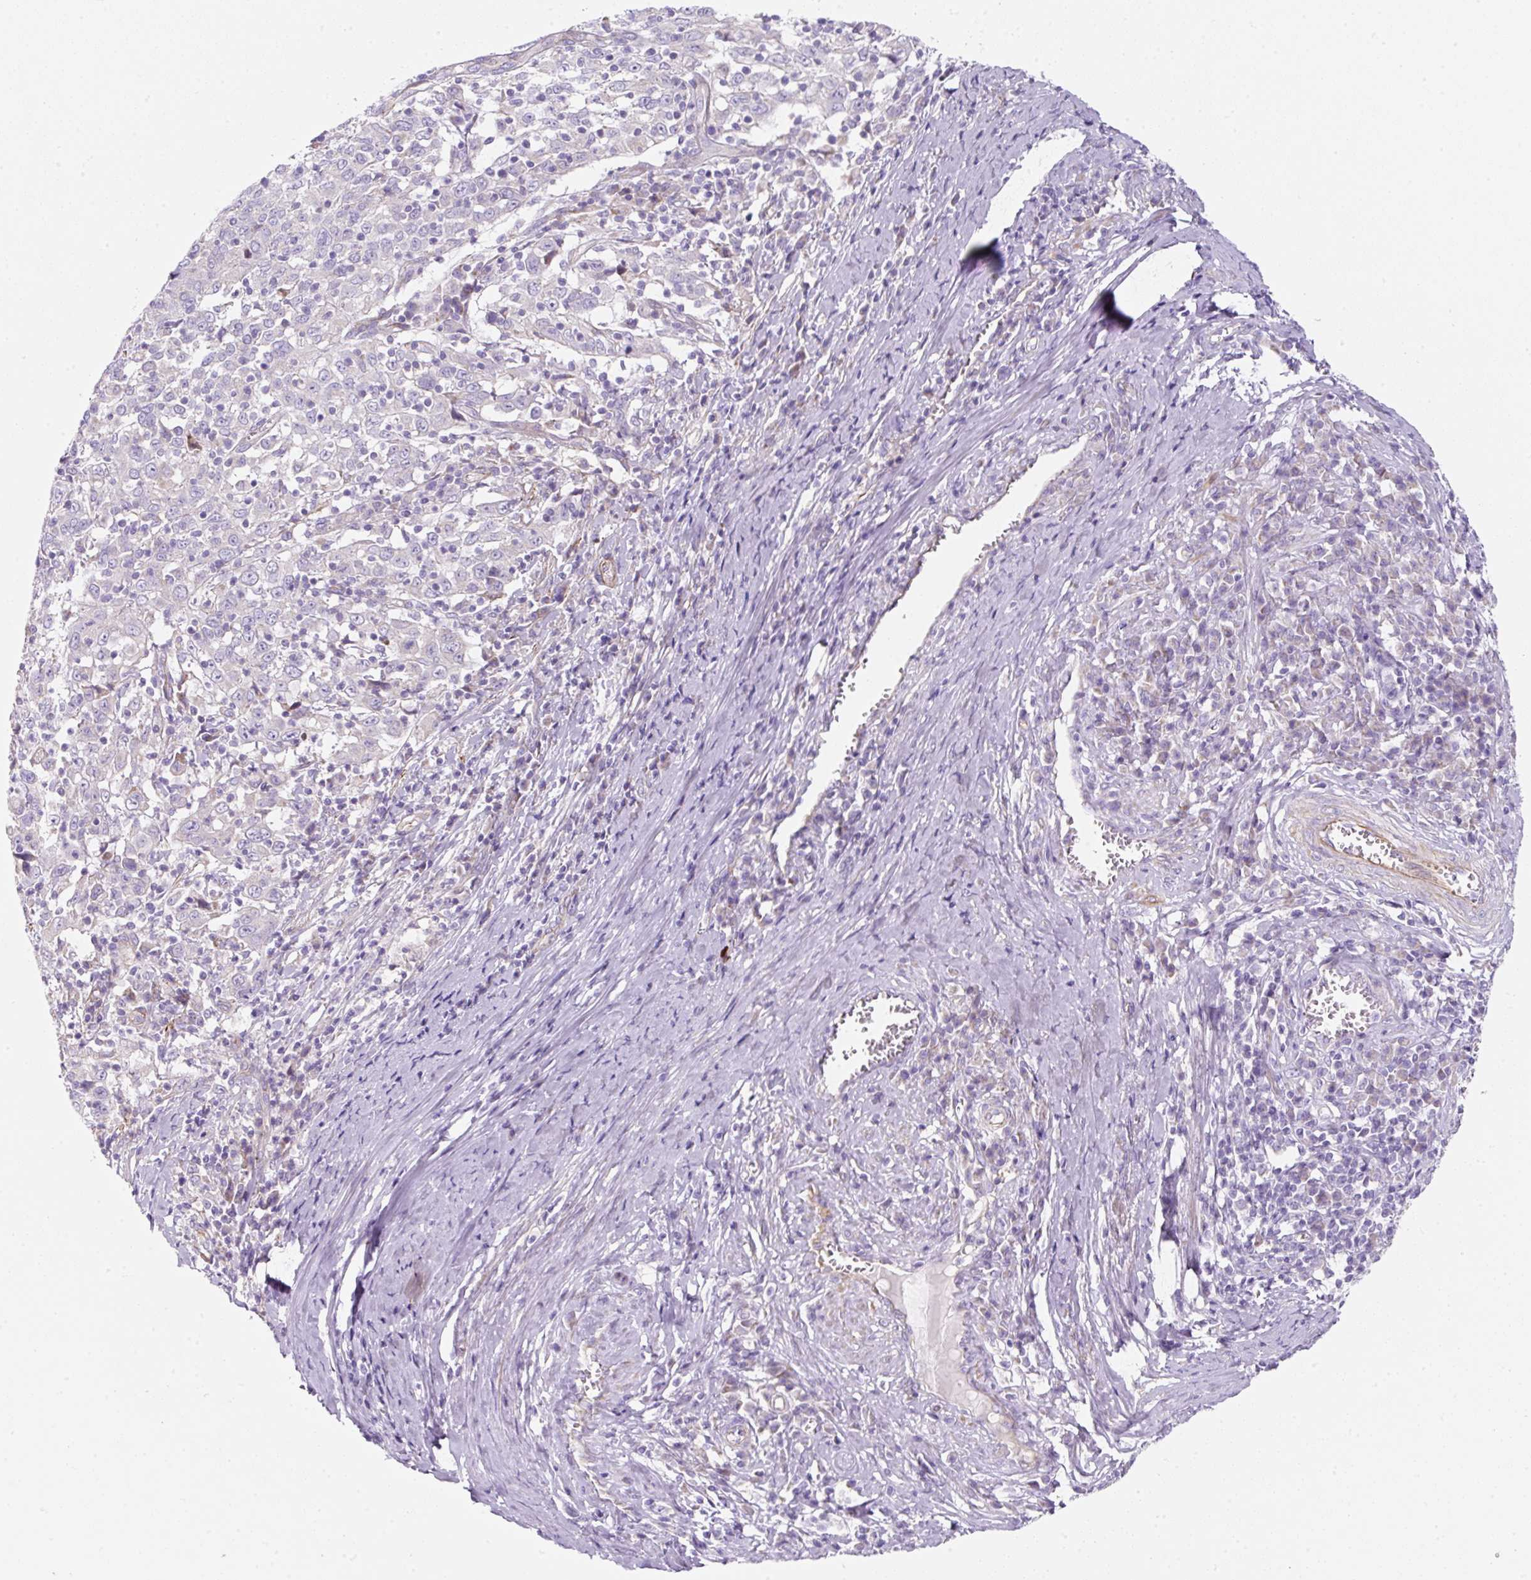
{"staining": {"intensity": "negative", "quantity": "none", "location": "none"}, "tissue": "cervical cancer", "cell_type": "Tumor cells", "image_type": "cancer", "snomed": [{"axis": "morphology", "description": "Squamous cell carcinoma, NOS"}, {"axis": "topography", "description": "Cervix"}], "caption": "There is no significant expression in tumor cells of cervical cancer.", "gene": "ERAP2", "patient": {"sex": "female", "age": 46}}